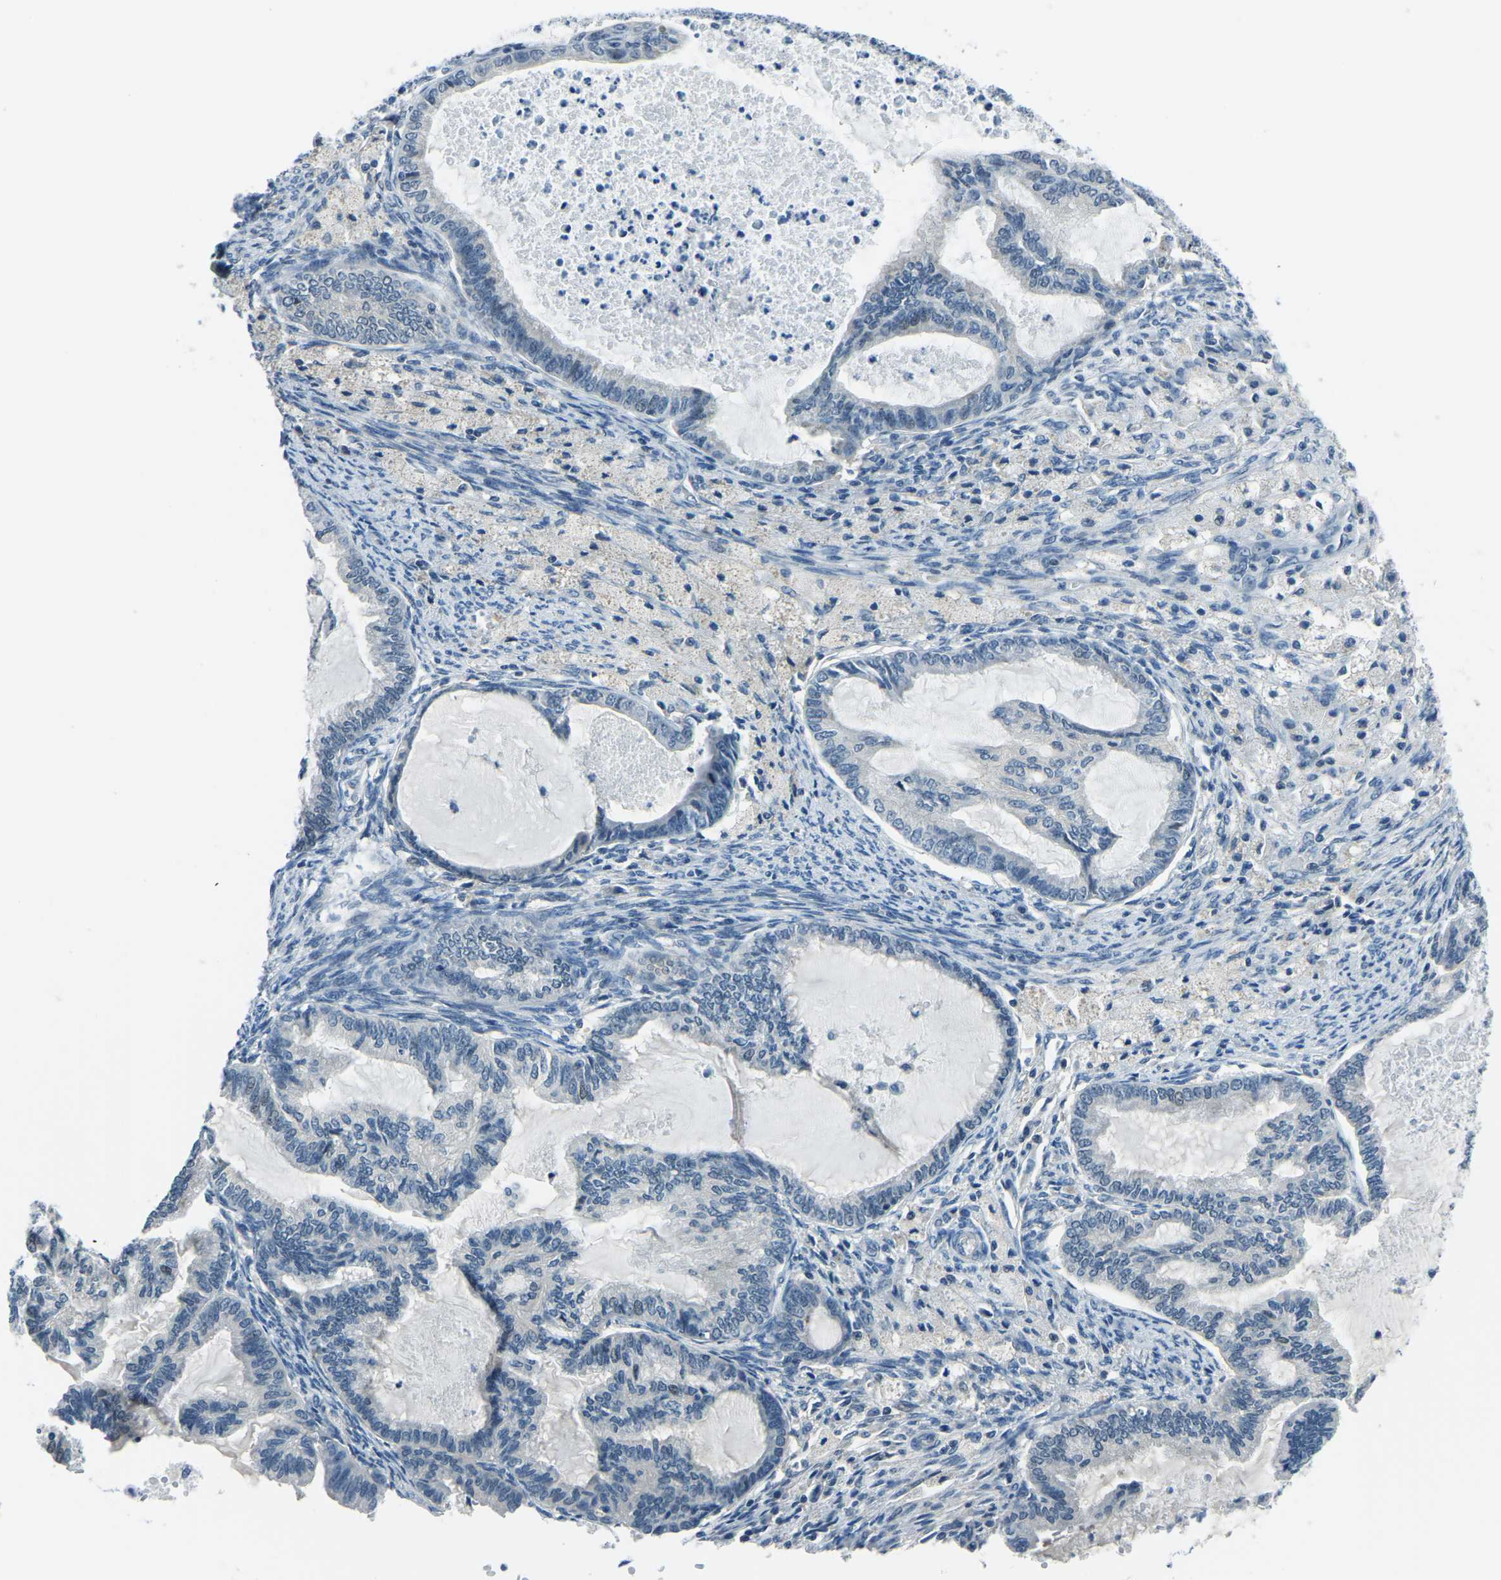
{"staining": {"intensity": "negative", "quantity": "none", "location": "none"}, "tissue": "cervical cancer", "cell_type": "Tumor cells", "image_type": "cancer", "snomed": [{"axis": "morphology", "description": "Normal tissue, NOS"}, {"axis": "morphology", "description": "Adenocarcinoma, NOS"}, {"axis": "topography", "description": "Cervix"}, {"axis": "topography", "description": "Endometrium"}], "caption": "Tumor cells are negative for protein expression in human cervical adenocarcinoma. (DAB (3,3'-diaminobenzidine) immunohistochemistry with hematoxylin counter stain).", "gene": "RRP1", "patient": {"sex": "female", "age": 86}}